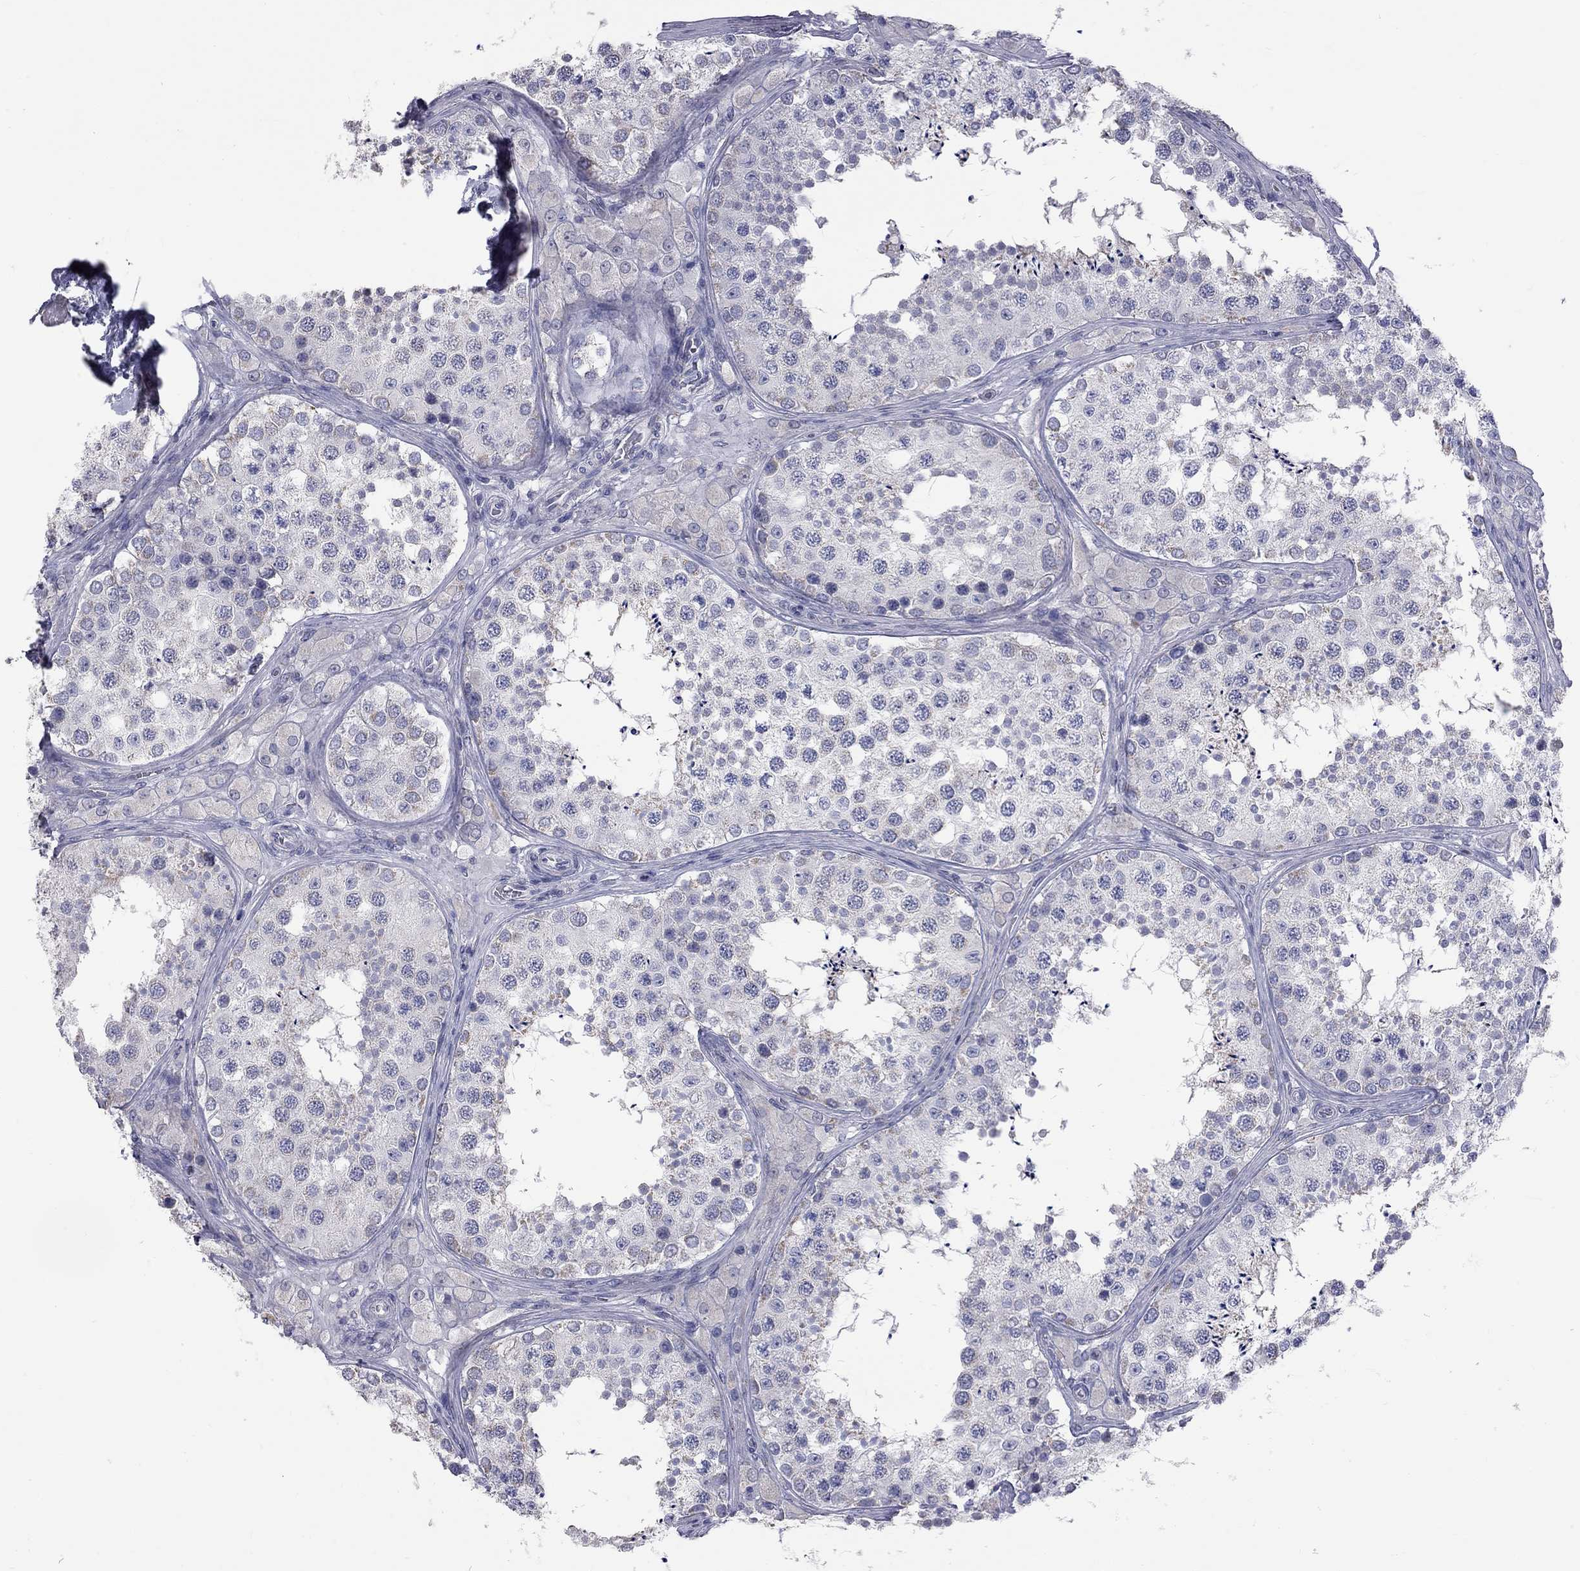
{"staining": {"intensity": "weak", "quantity": "<25%", "location": "cytoplasmic/membranous"}, "tissue": "testis", "cell_type": "Cells in seminiferous ducts", "image_type": "normal", "snomed": [{"axis": "morphology", "description": "Normal tissue, NOS"}, {"axis": "topography", "description": "Testis"}], "caption": "This is an immunohistochemistry (IHC) histopathology image of unremarkable human testis. There is no staining in cells in seminiferous ducts.", "gene": "OPRK1", "patient": {"sex": "male", "age": 34}}